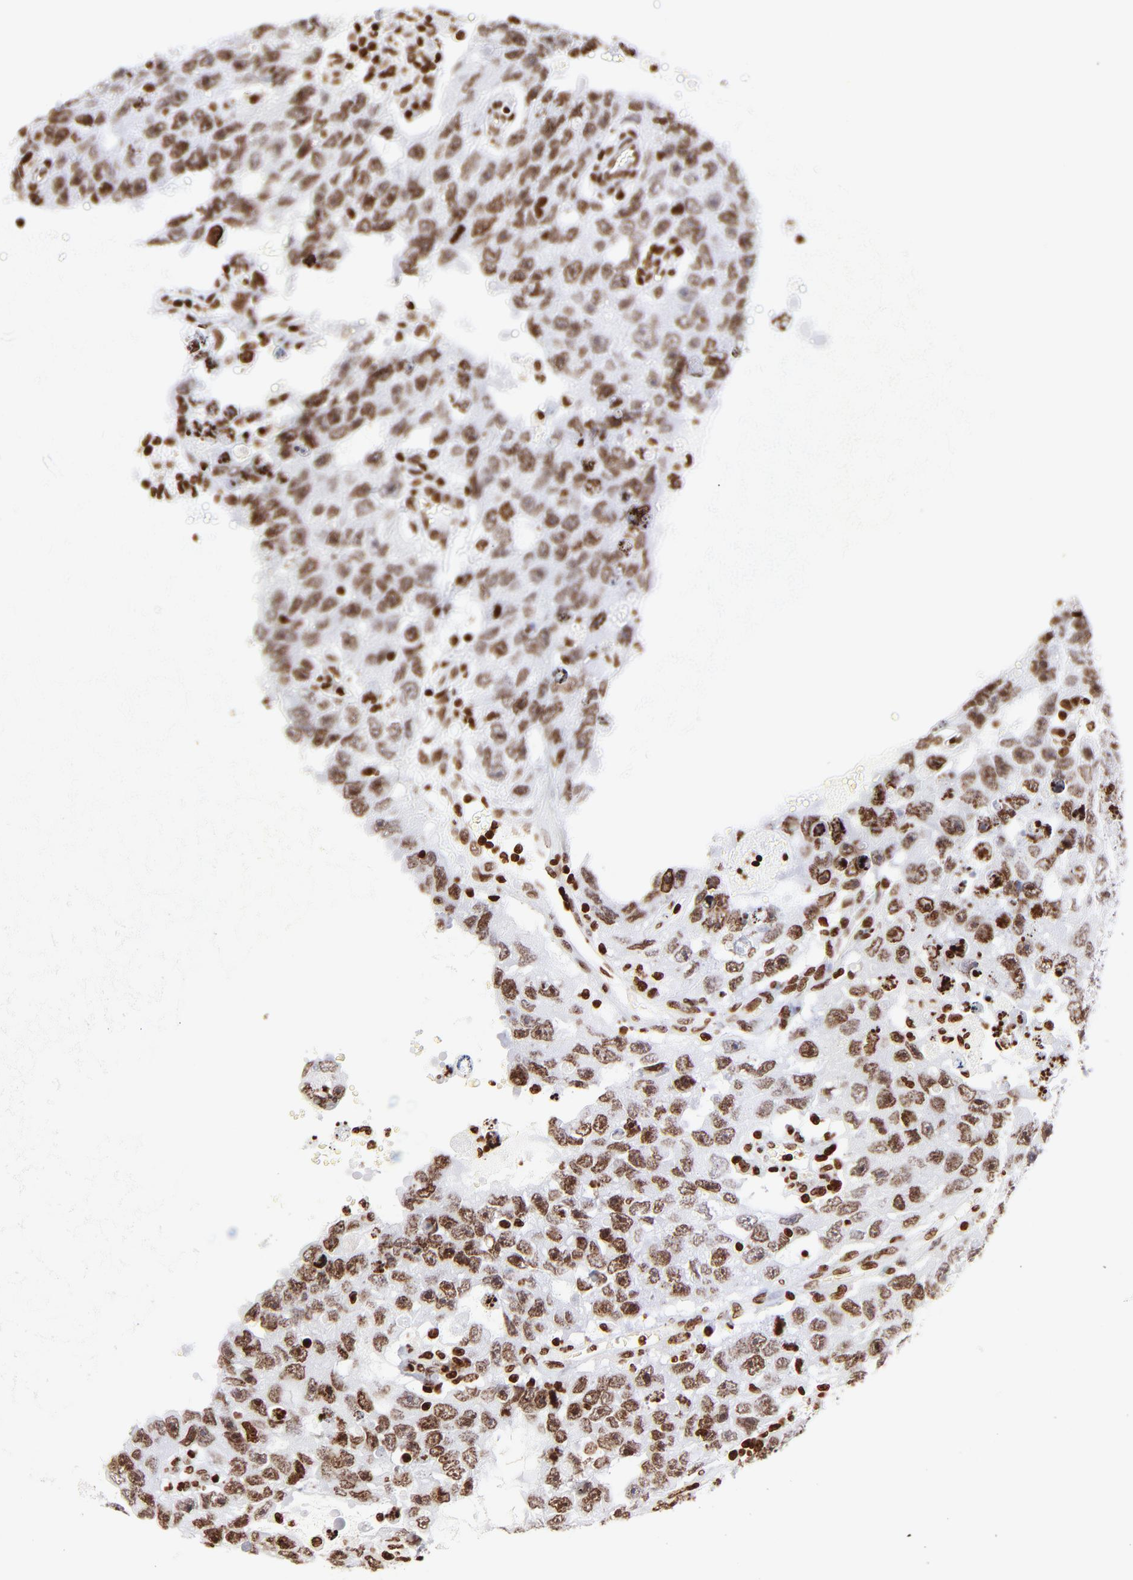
{"staining": {"intensity": "moderate", "quantity": ">75%", "location": "nuclear"}, "tissue": "testis cancer", "cell_type": "Tumor cells", "image_type": "cancer", "snomed": [{"axis": "morphology", "description": "Carcinoma, Embryonal, NOS"}, {"axis": "topography", "description": "Testis"}], "caption": "A brown stain shows moderate nuclear positivity of a protein in testis cancer (embryonal carcinoma) tumor cells. (Stains: DAB in brown, nuclei in blue, Microscopy: brightfield microscopy at high magnification).", "gene": "RTL4", "patient": {"sex": "male", "age": 26}}